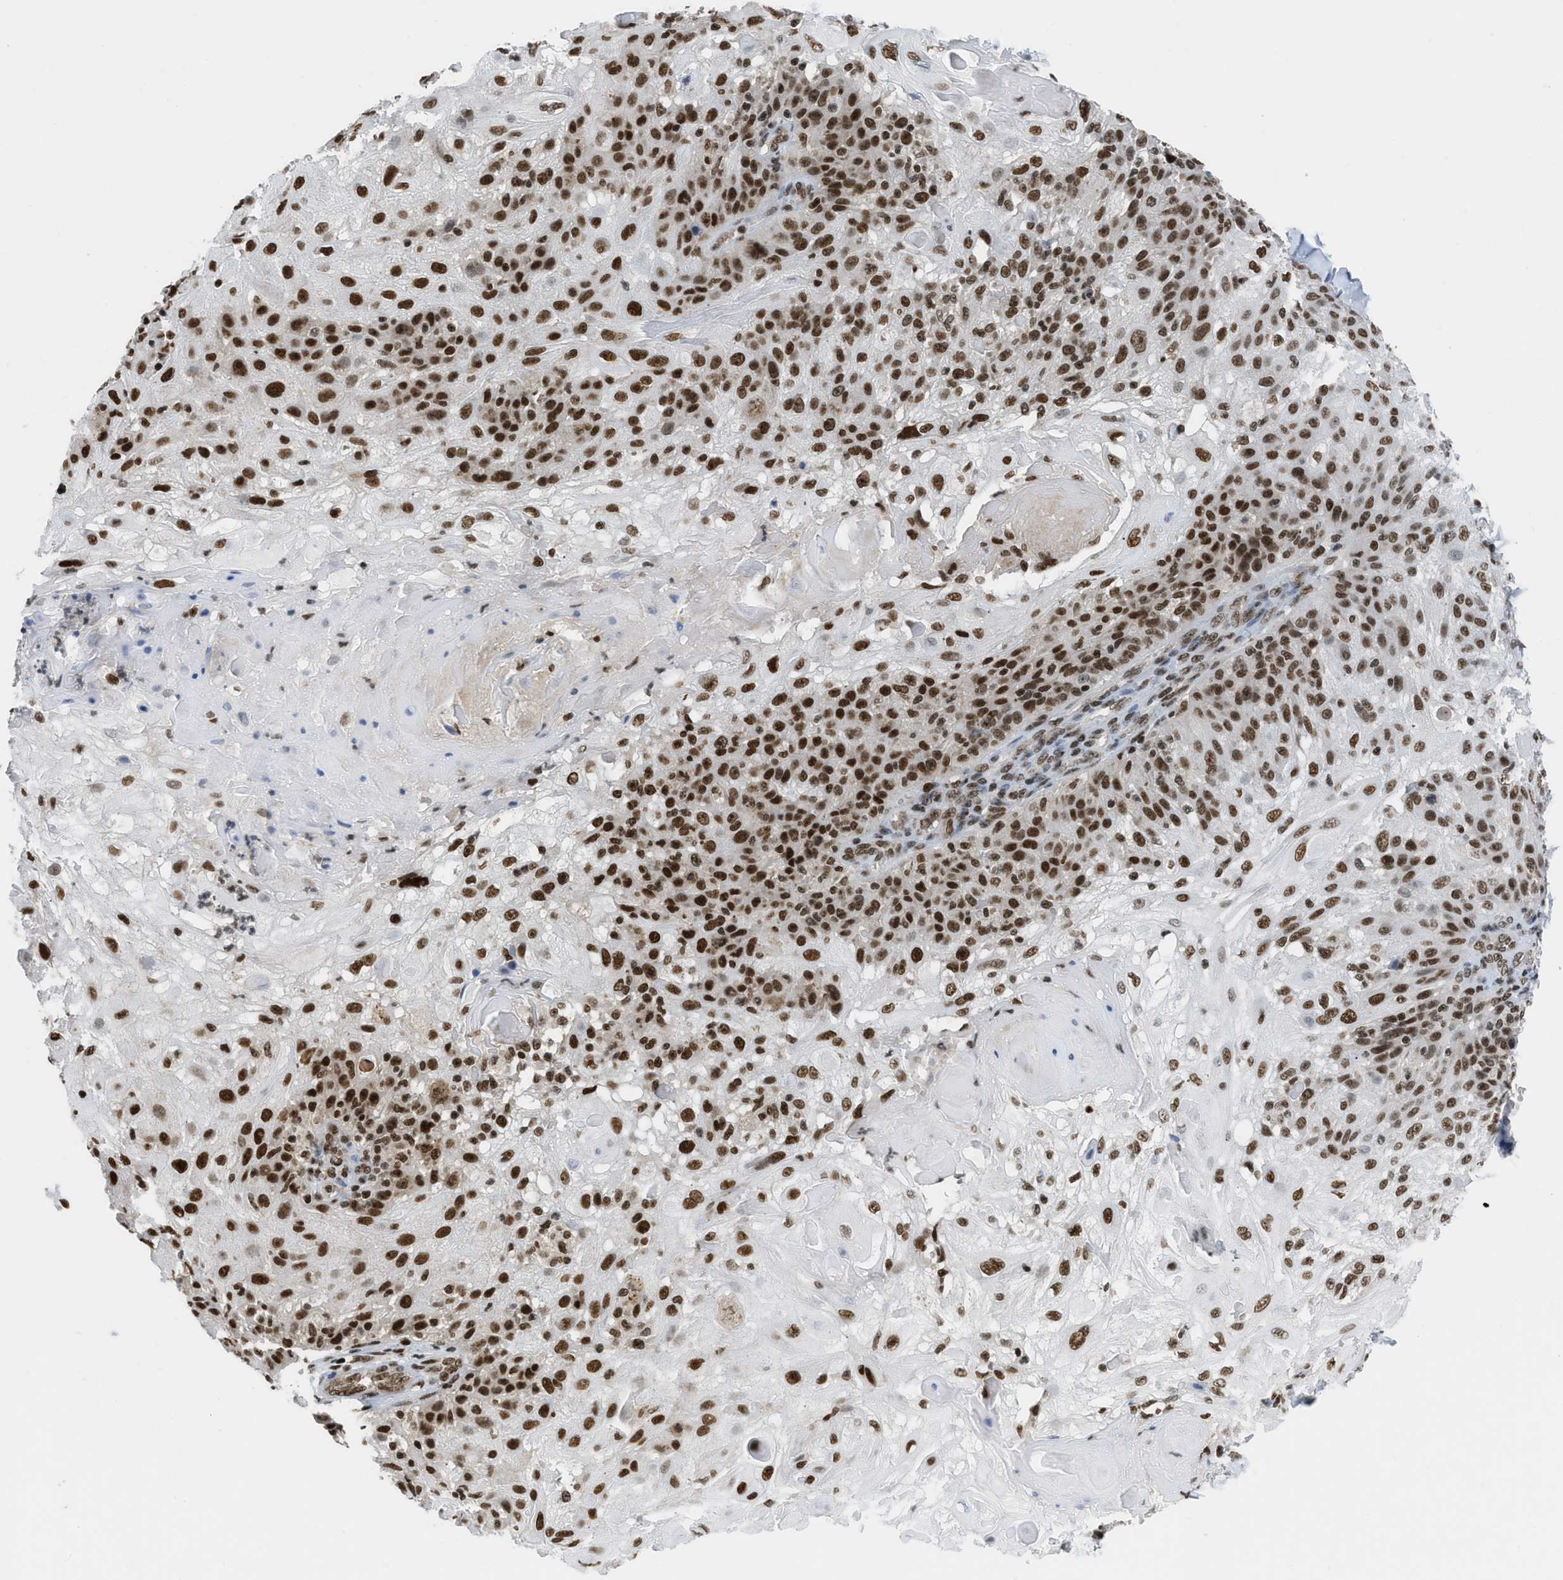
{"staining": {"intensity": "strong", "quantity": ">75%", "location": "nuclear"}, "tissue": "skin cancer", "cell_type": "Tumor cells", "image_type": "cancer", "snomed": [{"axis": "morphology", "description": "Normal tissue, NOS"}, {"axis": "morphology", "description": "Squamous cell carcinoma, NOS"}, {"axis": "topography", "description": "Skin"}], "caption": "Tumor cells exhibit high levels of strong nuclear staining in about >75% of cells in skin squamous cell carcinoma. (DAB = brown stain, brightfield microscopy at high magnification).", "gene": "RAD51B", "patient": {"sex": "female", "age": 83}}